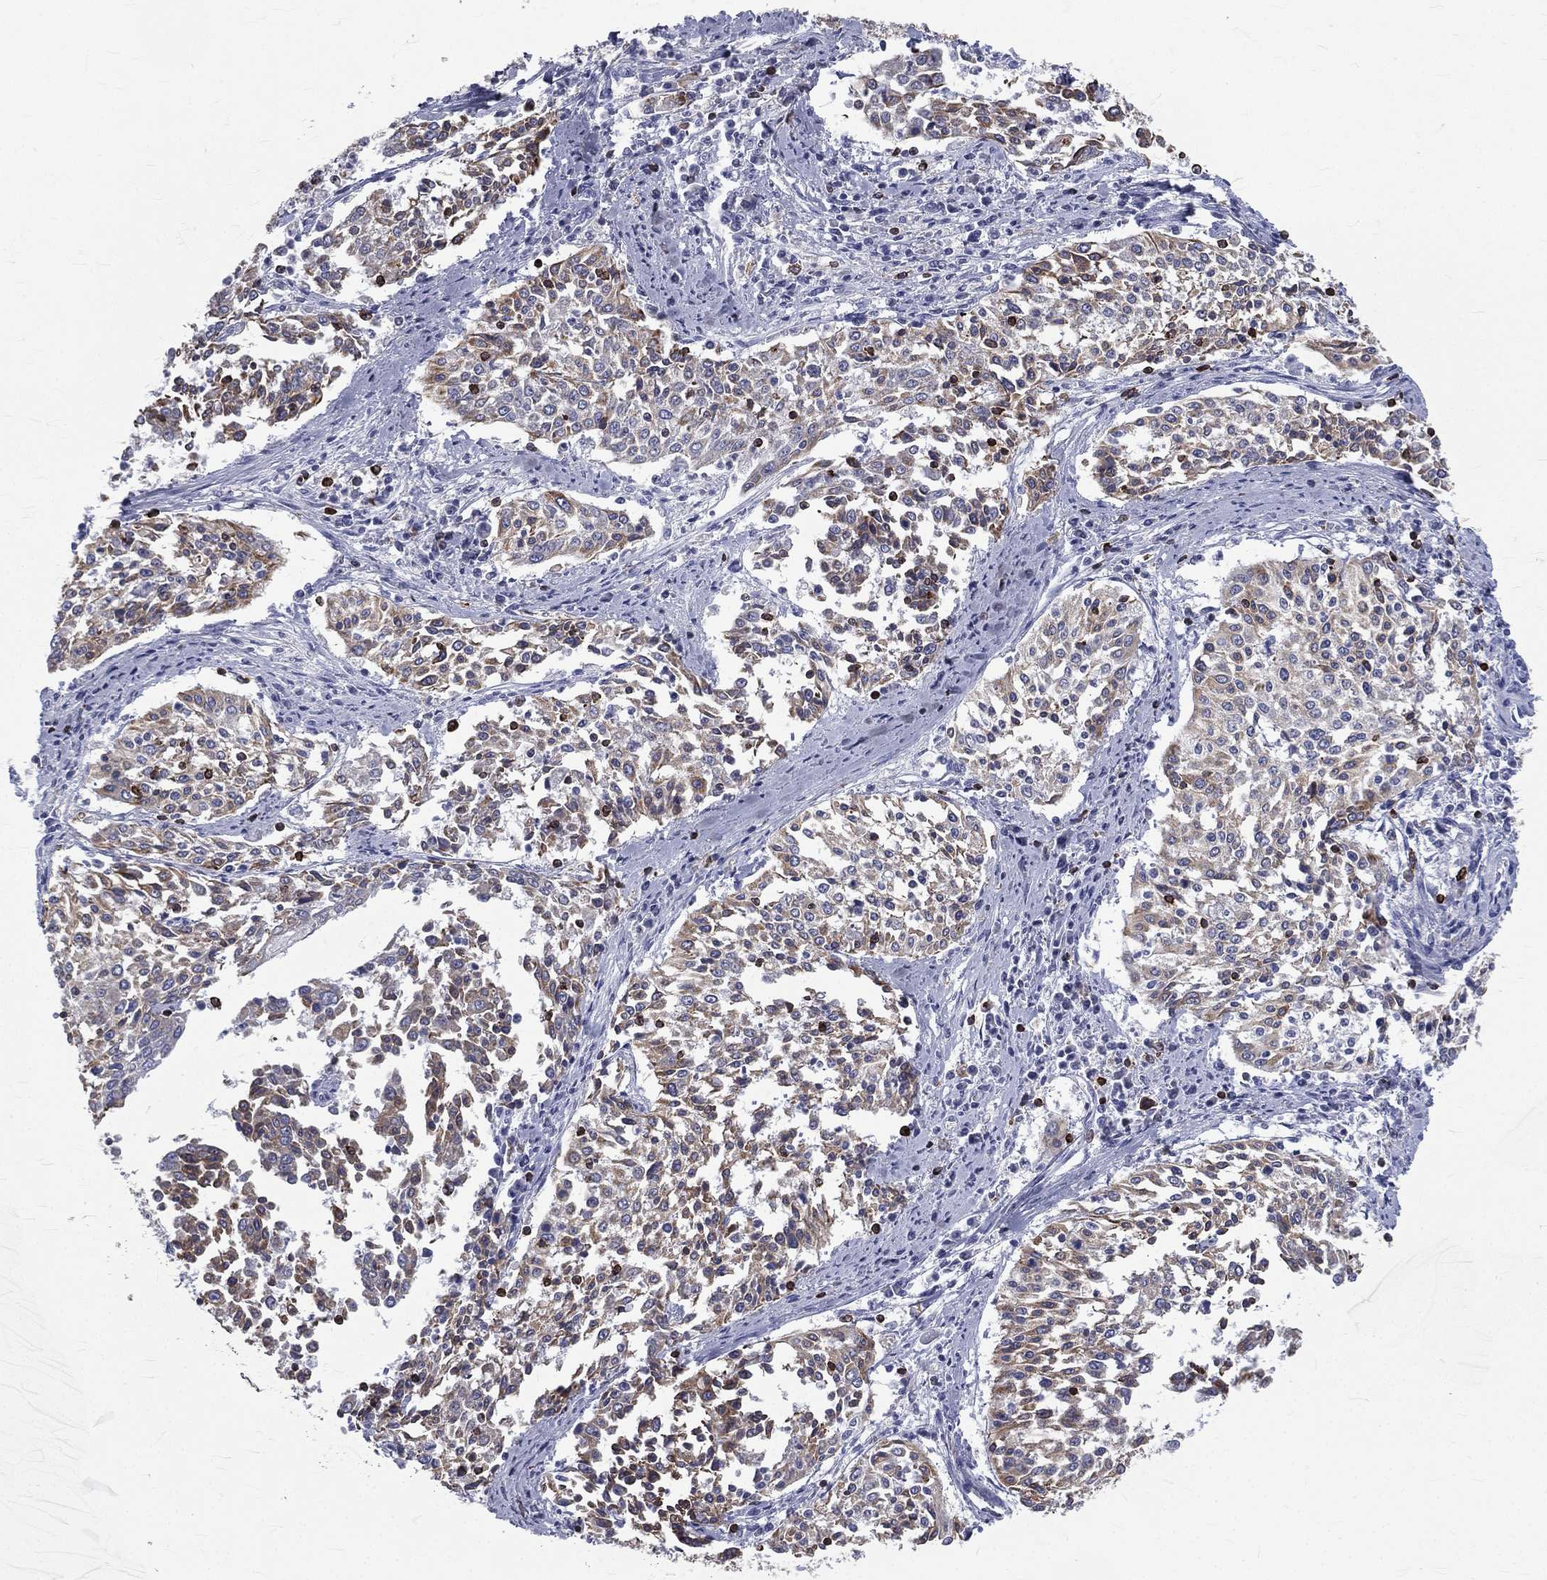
{"staining": {"intensity": "weak", "quantity": "25%-75%", "location": "cytoplasmic/membranous"}, "tissue": "cervical cancer", "cell_type": "Tumor cells", "image_type": "cancer", "snomed": [{"axis": "morphology", "description": "Squamous cell carcinoma, NOS"}, {"axis": "topography", "description": "Cervix"}], "caption": "An immunohistochemistry micrograph of neoplastic tissue is shown. Protein staining in brown labels weak cytoplasmic/membranous positivity in cervical cancer (squamous cell carcinoma) within tumor cells.", "gene": "CTSW", "patient": {"sex": "female", "age": 41}}